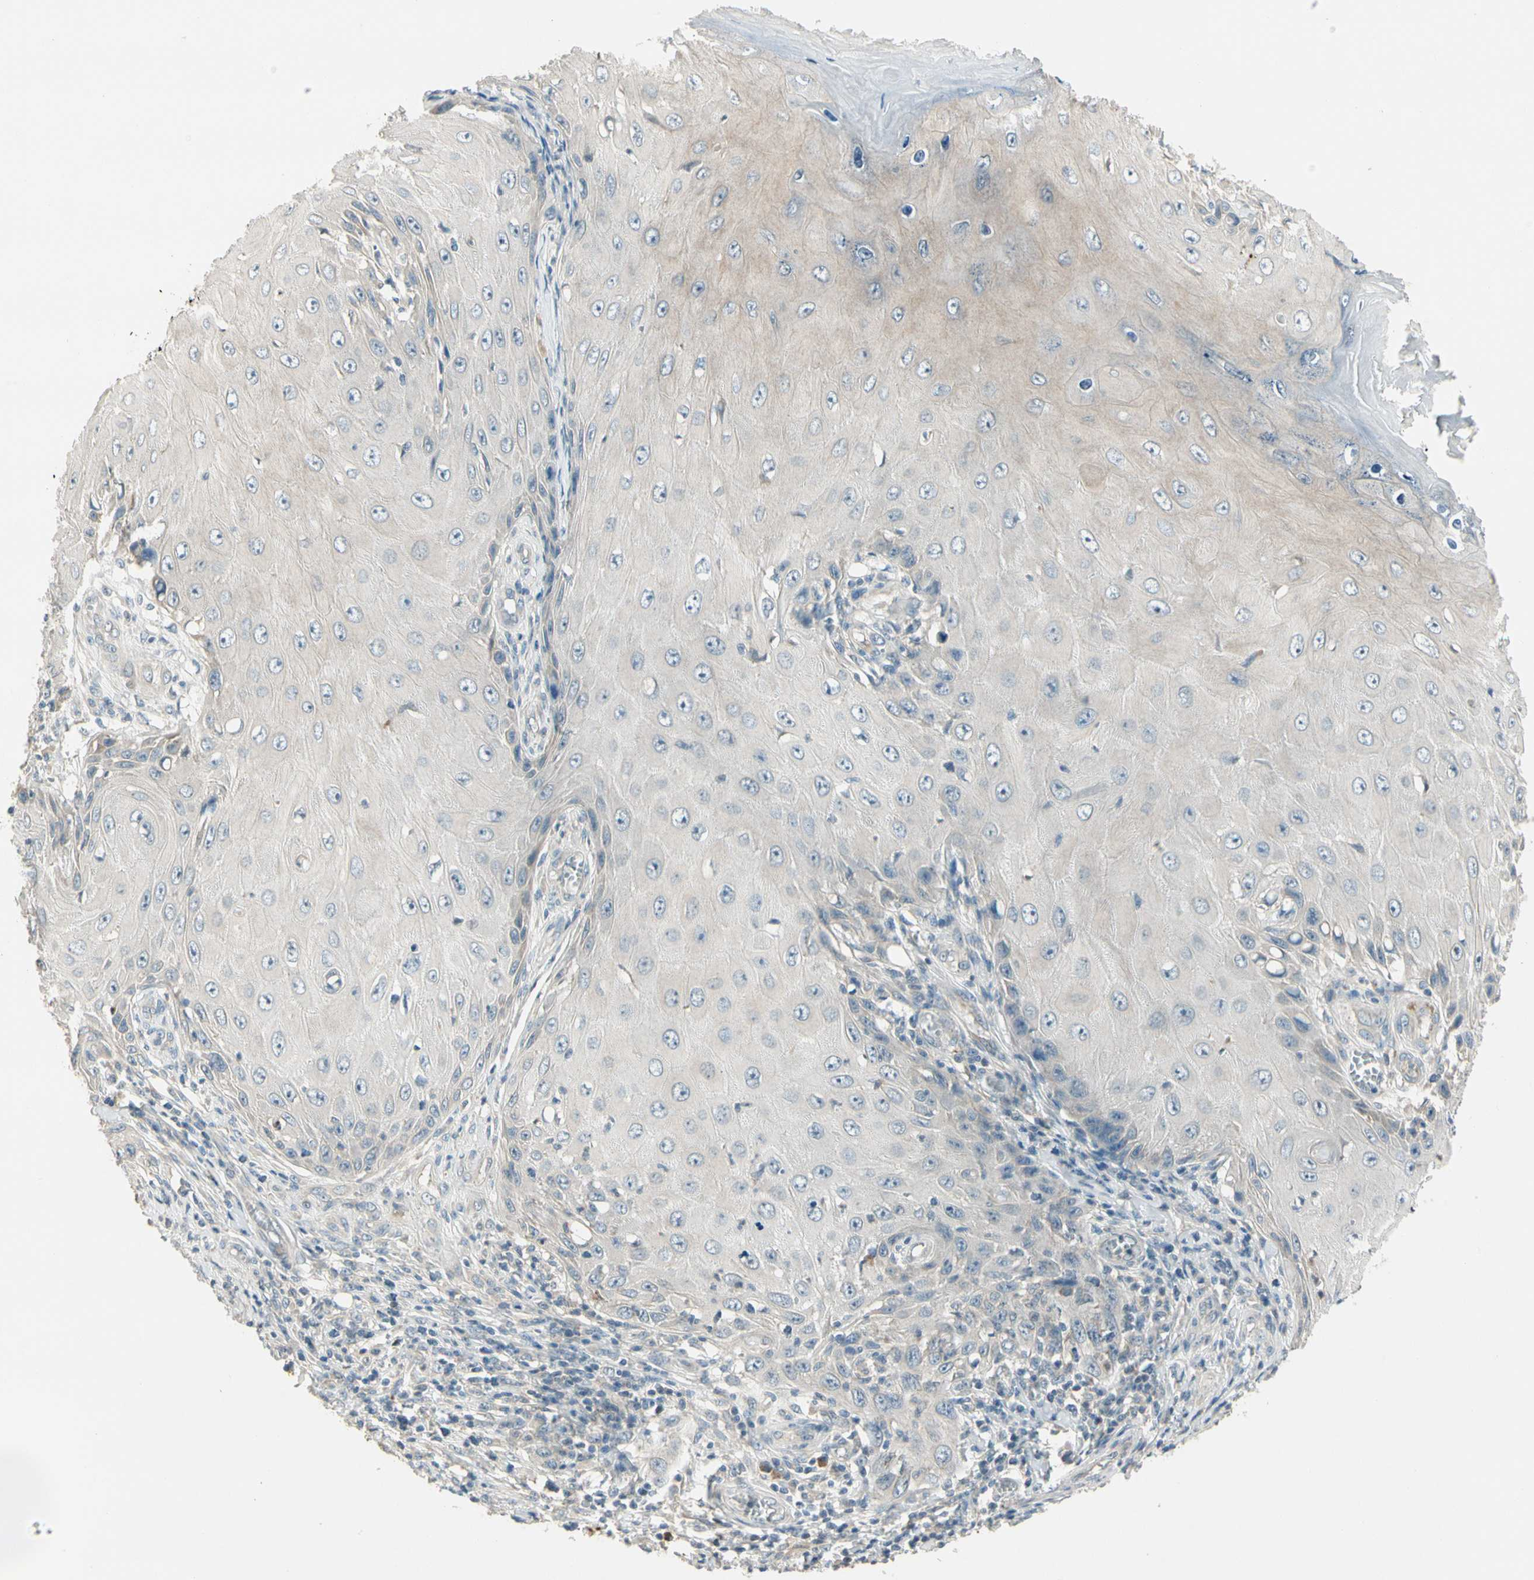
{"staining": {"intensity": "weak", "quantity": "<25%", "location": "cytoplasmic/membranous"}, "tissue": "skin cancer", "cell_type": "Tumor cells", "image_type": "cancer", "snomed": [{"axis": "morphology", "description": "Squamous cell carcinoma, NOS"}, {"axis": "topography", "description": "Skin"}], "caption": "A micrograph of human squamous cell carcinoma (skin) is negative for staining in tumor cells.", "gene": "PCDHB15", "patient": {"sex": "female", "age": 73}}